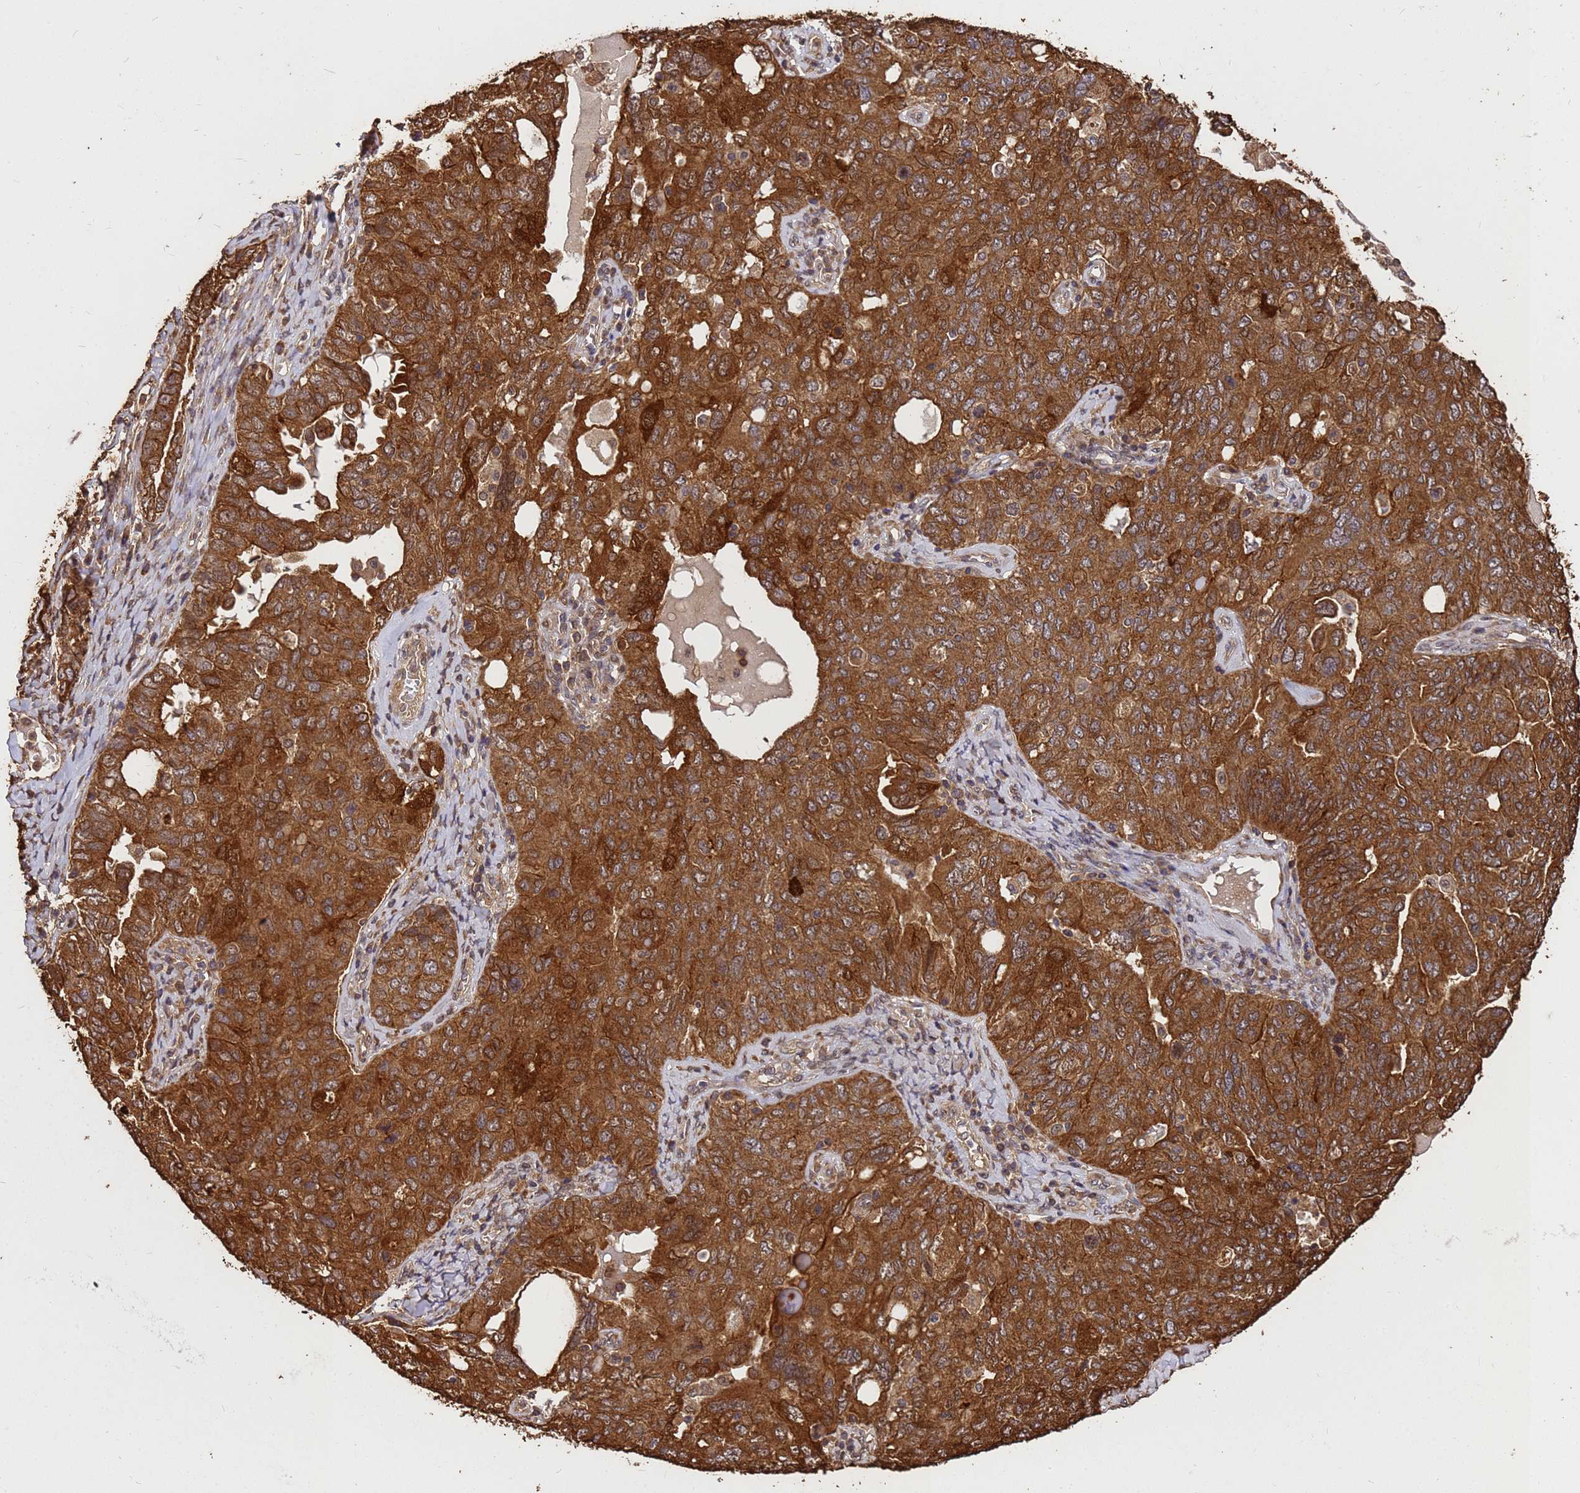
{"staining": {"intensity": "strong", "quantity": ">75%", "location": "cytoplasmic/membranous"}, "tissue": "ovarian cancer", "cell_type": "Tumor cells", "image_type": "cancer", "snomed": [{"axis": "morphology", "description": "Carcinoma, endometroid"}, {"axis": "topography", "description": "Ovary"}], "caption": "Human ovarian cancer stained with a brown dye exhibits strong cytoplasmic/membranous positive expression in about >75% of tumor cells.", "gene": "ZNF618", "patient": {"sex": "female", "age": 62}}